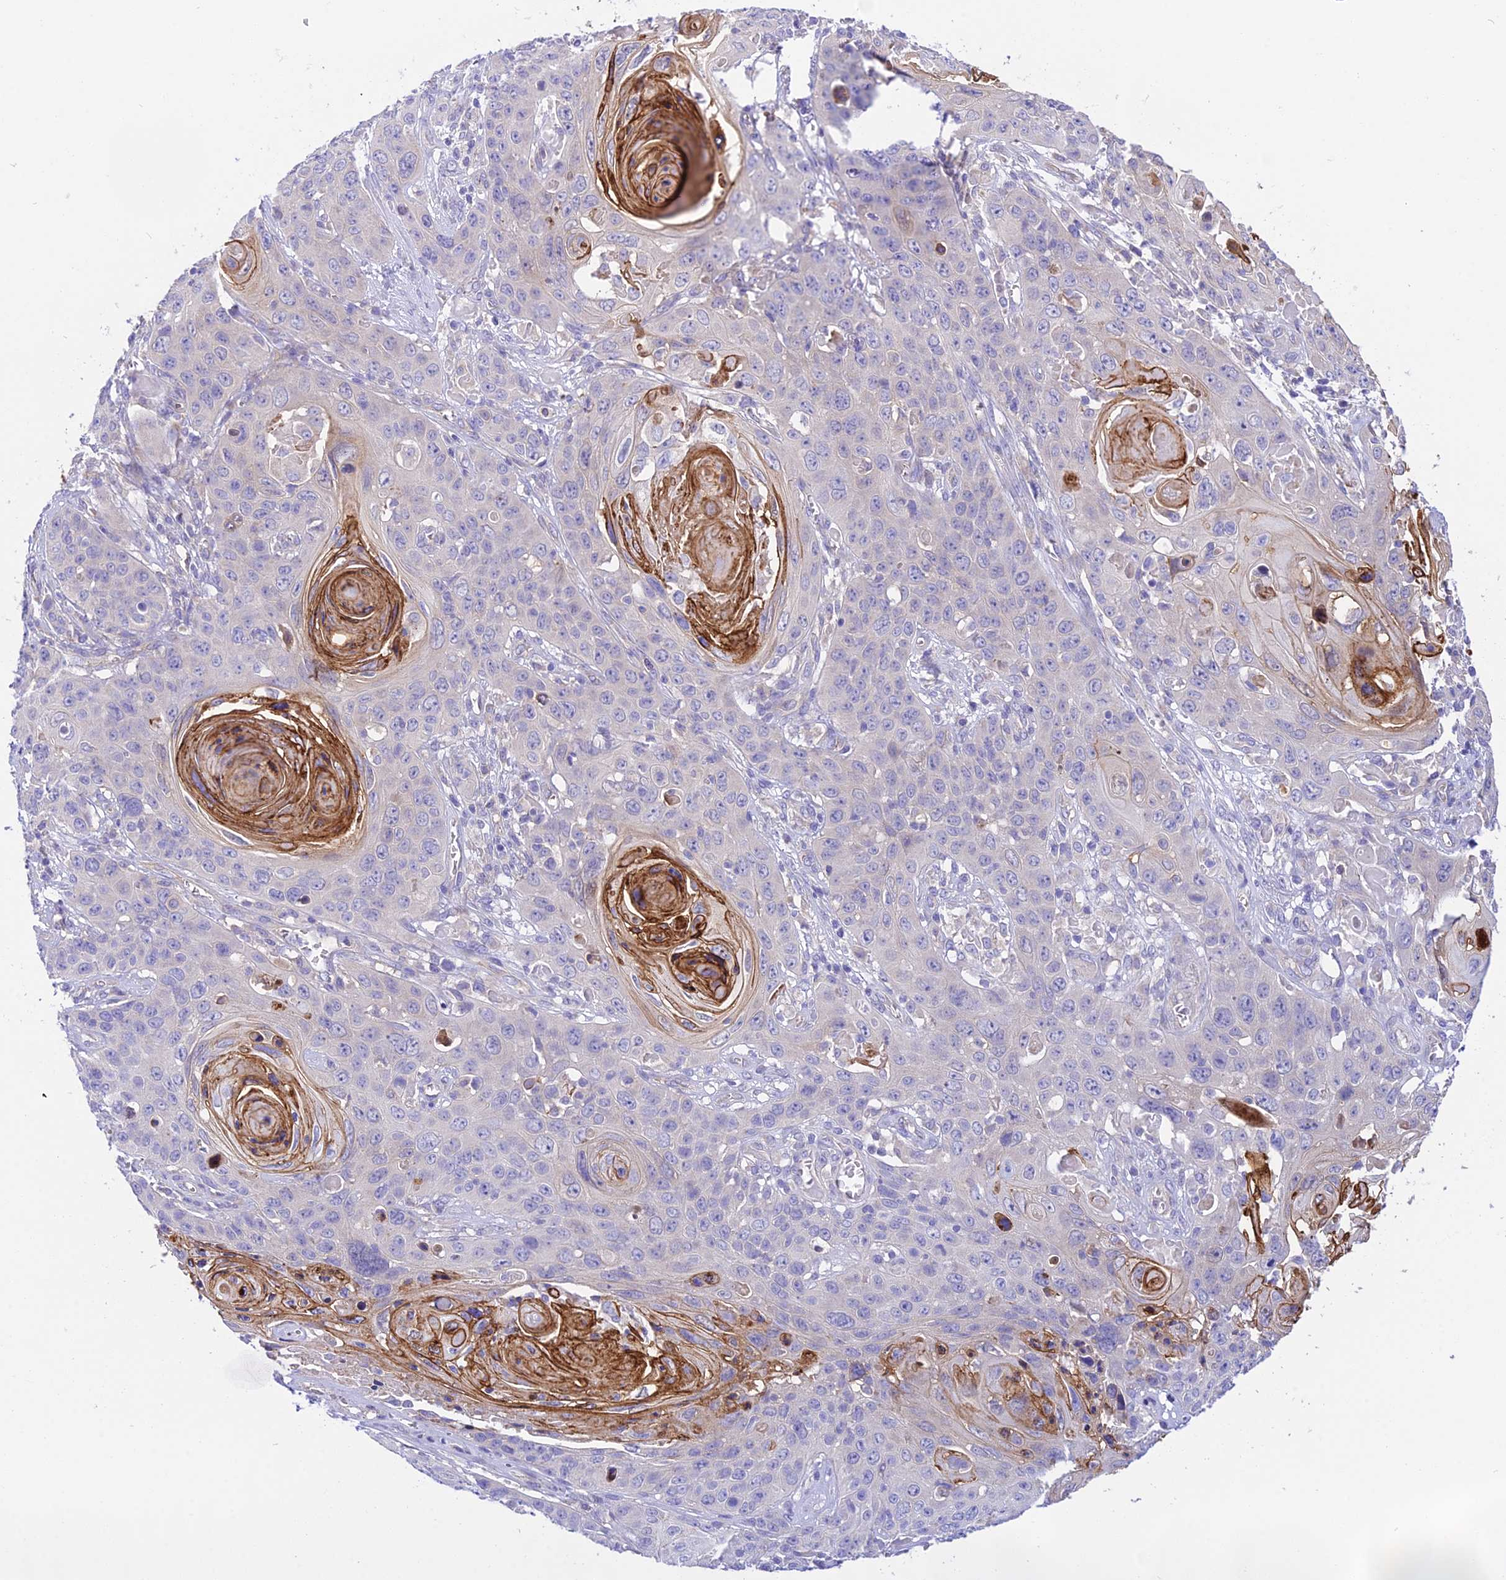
{"staining": {"intensity": "negative", "quantity": "none", "location": "none"}, "tissue": "skin cancer", "cell_type": "Tumor cells", "image_type": "cancer", "snomed": [{"axis": "morphology", "description": "Squamous cell carcinoma, NOS"}, {"axis": "topography", "description": "Skin"}], "caption": "This is a image of immunohistochemistry (IHC) staining of skin cancer (squamous cell carcinoma), which shows no positivity in tumor cells.", "gene": "TRIM43B", "patient": {"sex": "male", "age": 55}}